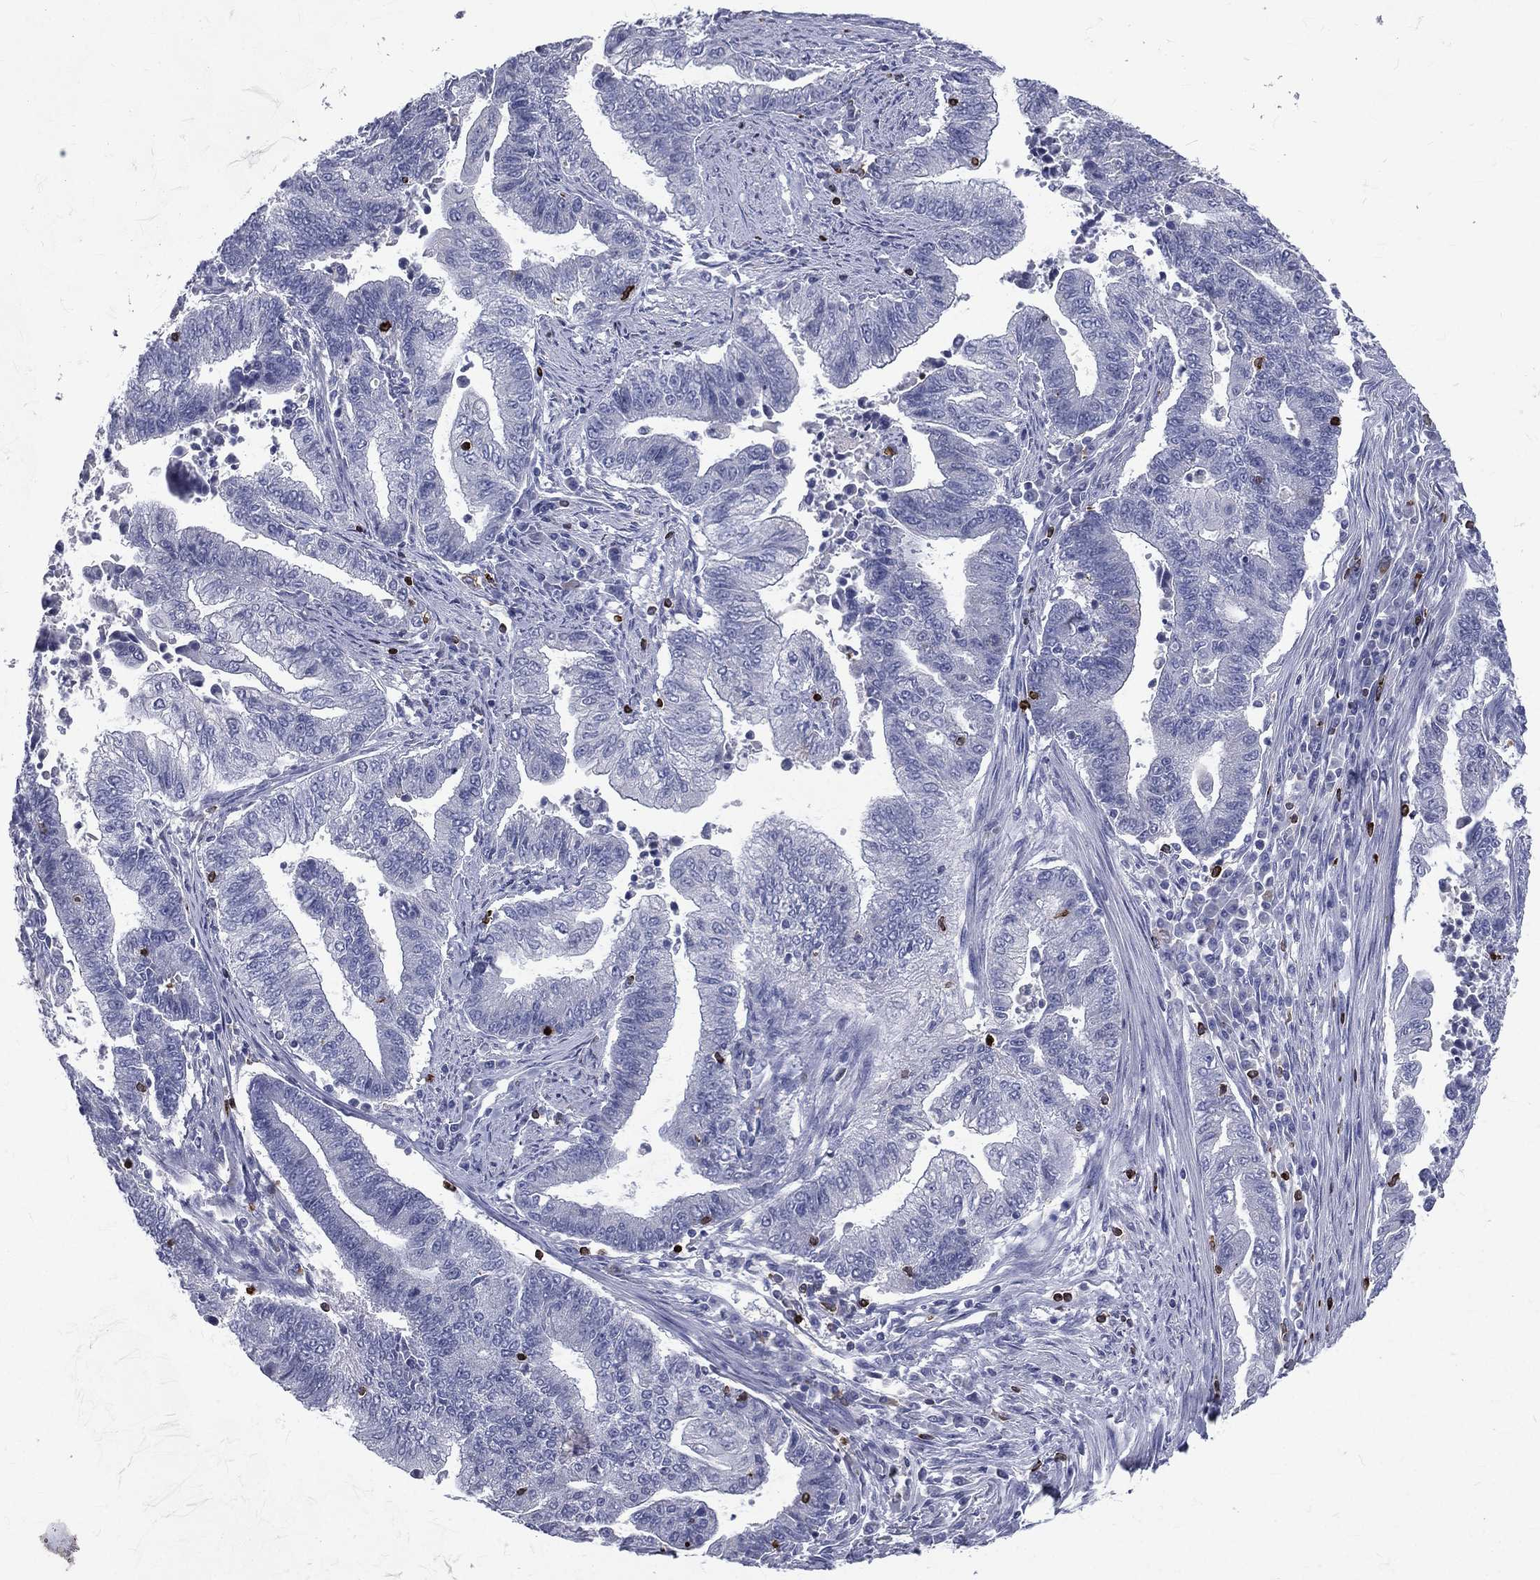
{"staining": {"intensity": "negative", "quantity": "none", "location": "none"}, "tissue": "endometrial cancer", "cell_type": "Tumor cells", "image_type": "cancer", "snomed": [{"axis": "morphology", "description": "Adenocarcinoma, NOS"}, {"axis": "topography", "description": "Uterus"}, {"axis": "topography", "description": "Endometrium"}], "caption": "Tumor cells are negative for protein expression in human endometrial cancer (adenocarcinoma).", "gene": "CTSW", "patient": {"sex": "female", "age": 54}}